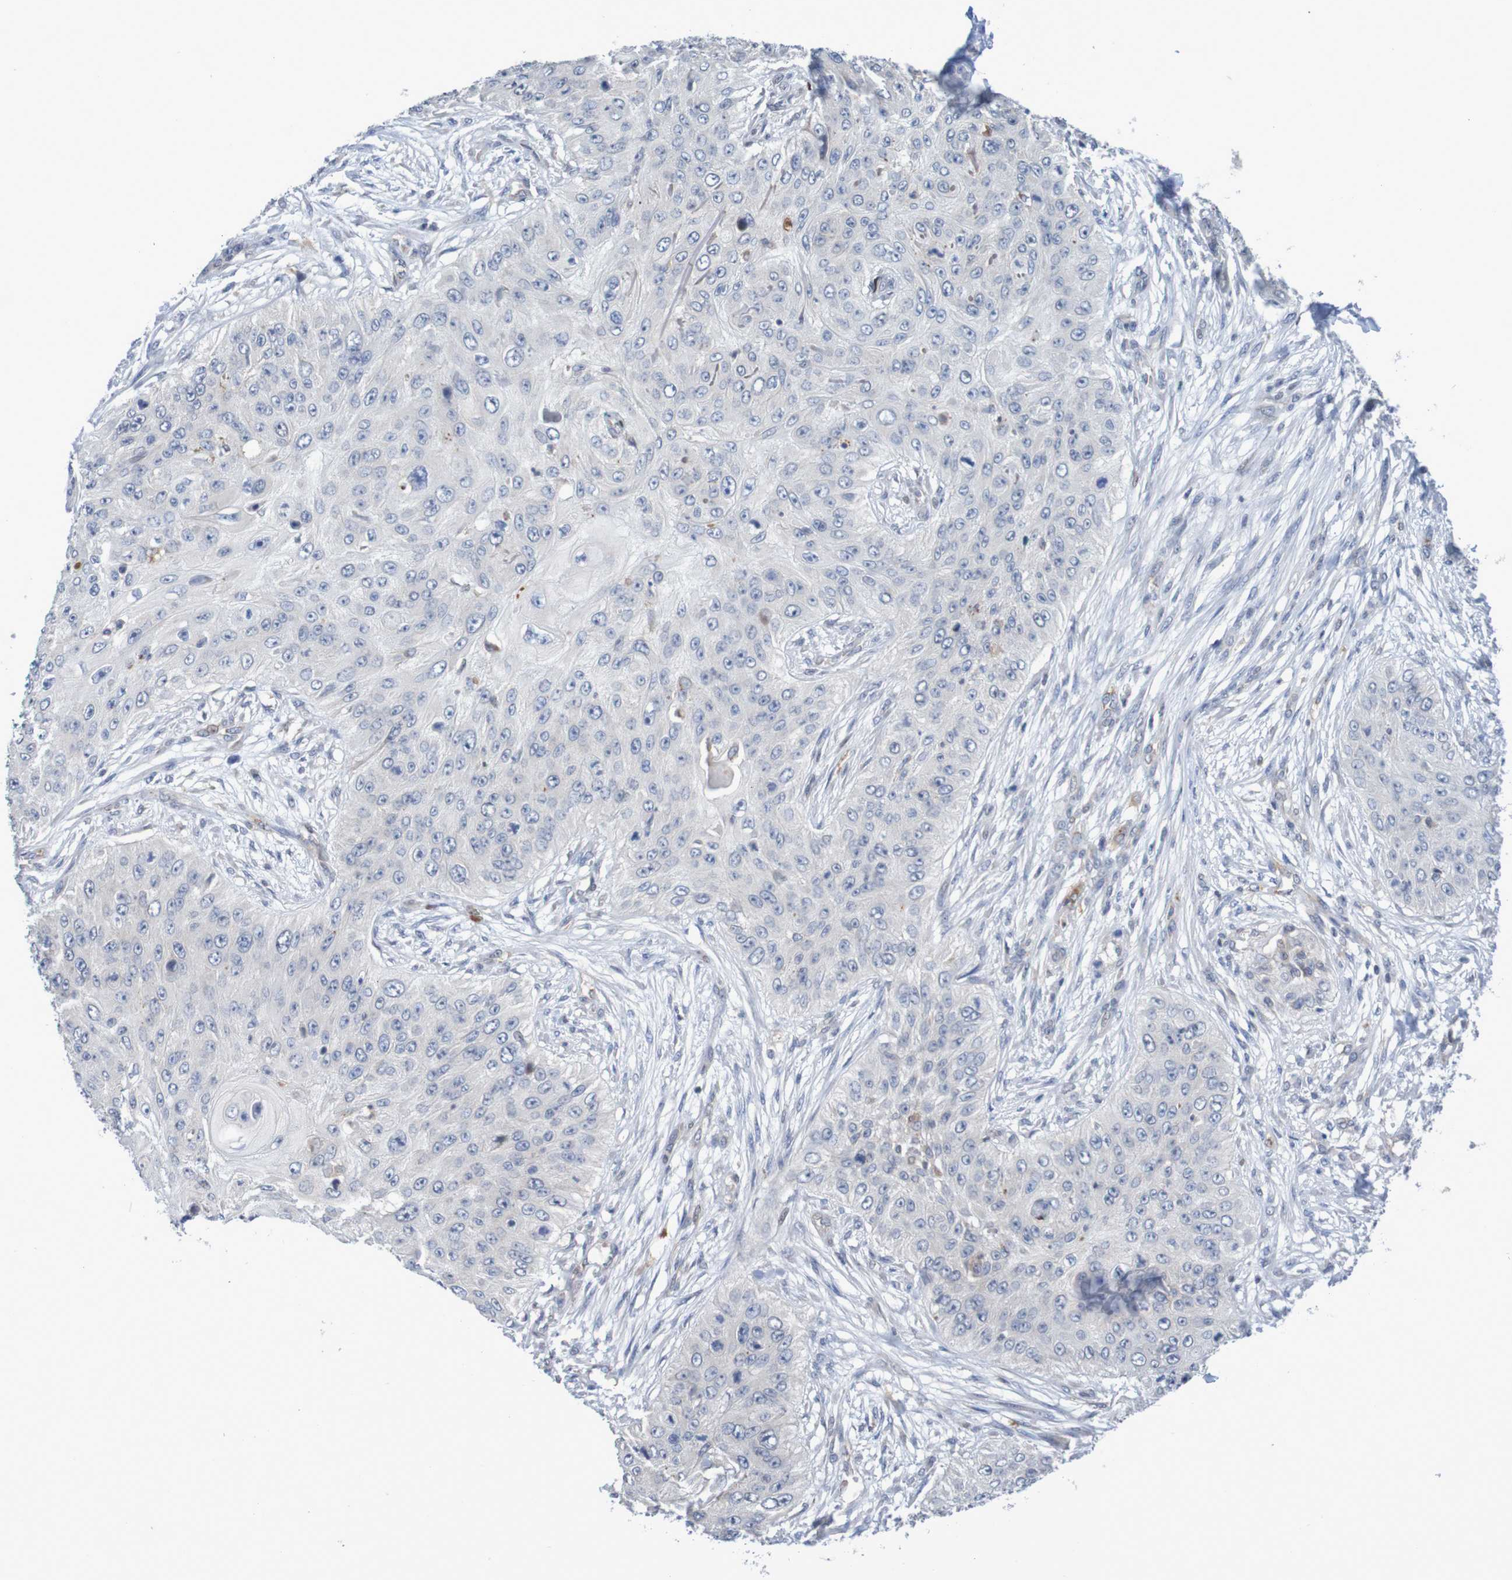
{"staining": {"intensity": "negative", "quantity": "none", "location": "none"}, "tissue": "skin cancer", "cell_type": "Tumor cells", "image_type": "cancer", "snomed": [{"axis": "morphology", "description": "Squamous cell carcinoma, NOS"}, {"axis": "topography", "description": "Skin"}], "caption": "High power microscopy photomicrograph of an immunohistochemistry (IHC) micrograph of skin cancer, revealing no significant positivity in tumor cells.", "gene": "FBP2", "patient": {"sex": "female", "age": 80}}